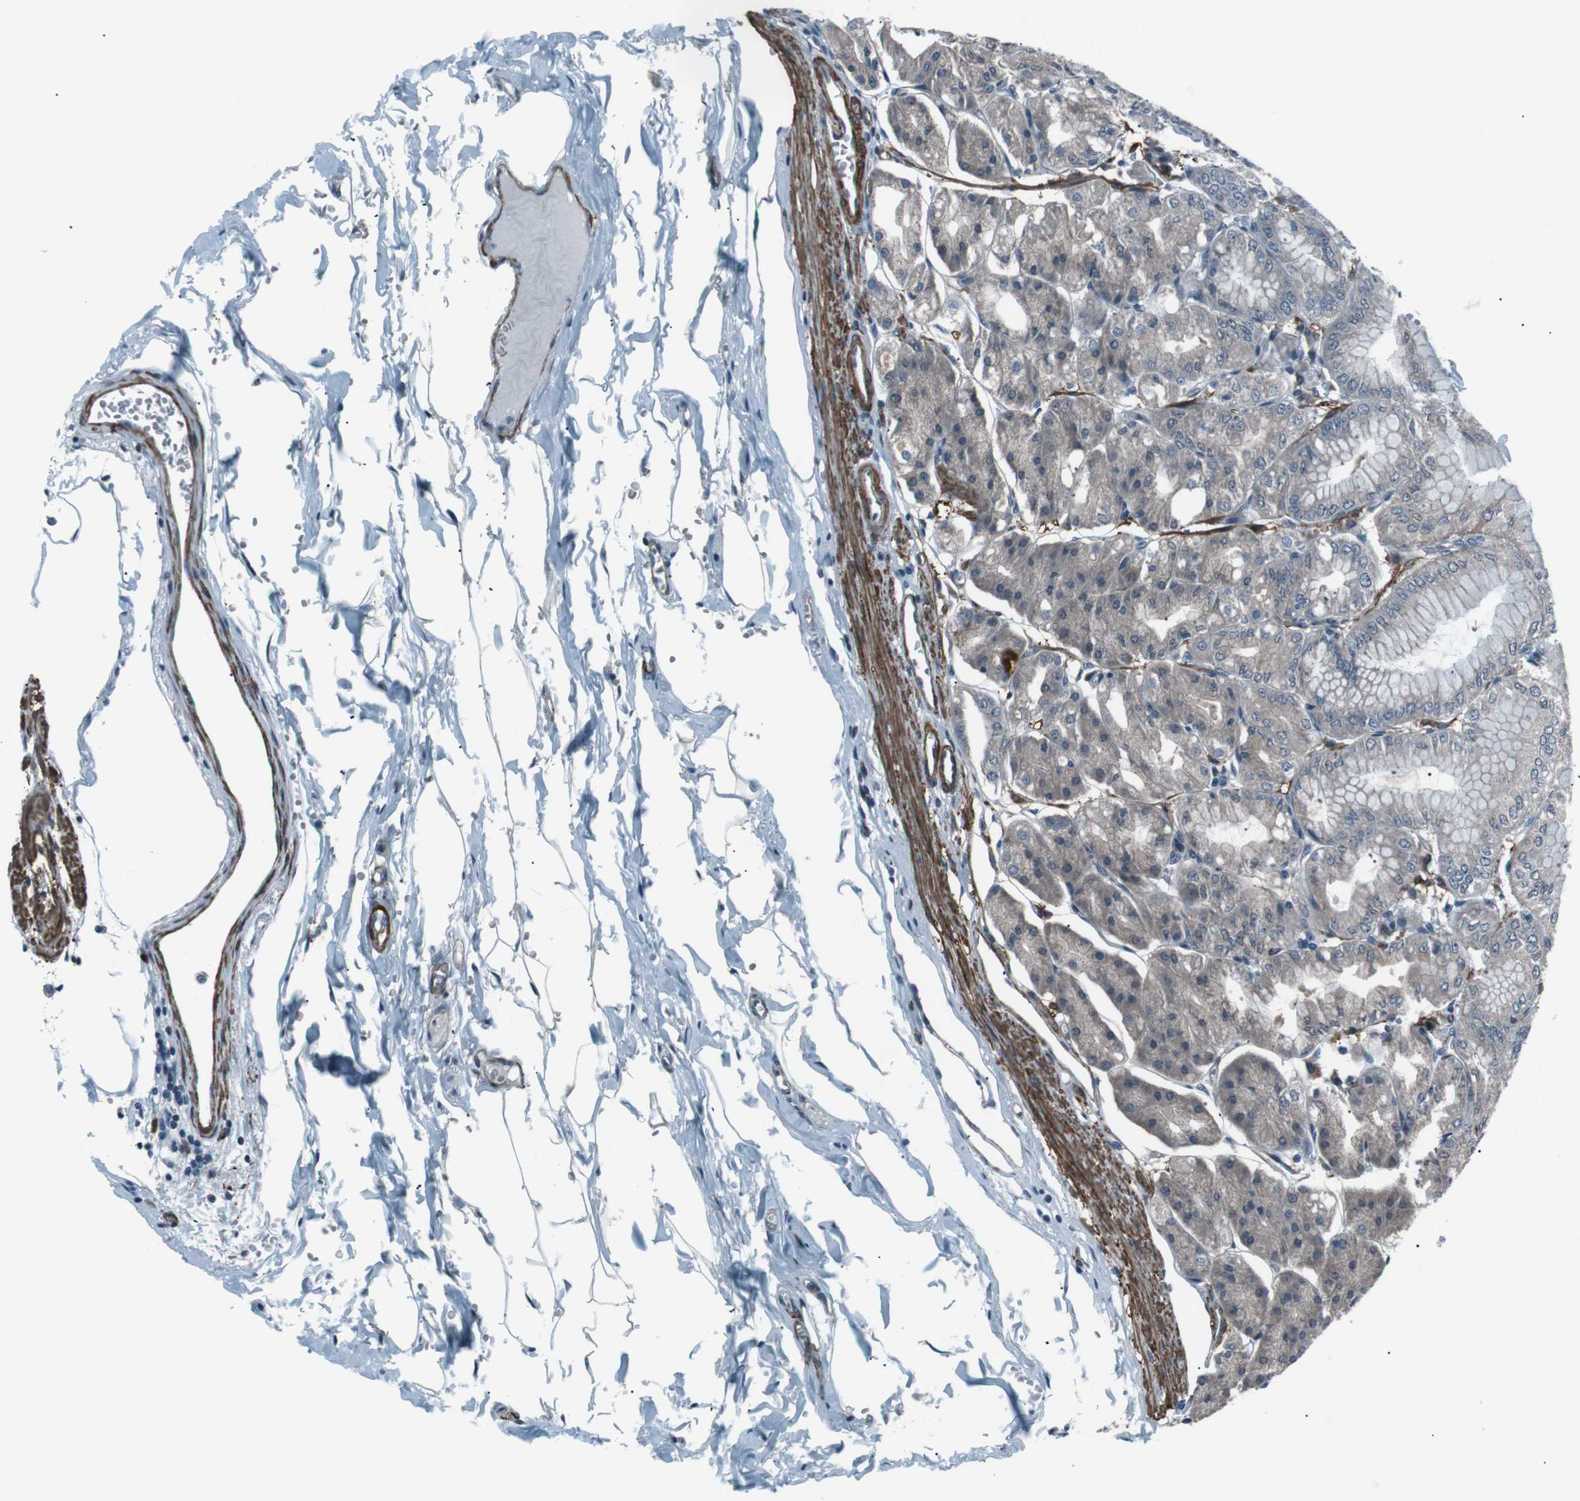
{"staining": {"intensity": "weak", "quantity": ">75%", "location": "cytoplasmic/membranous"}, "tissue": "stomach", "cell_type": "Glandular cells", "image_type": "normal", "snomed": [{"axis": "morphology", "description": "Normal tissue, NOS"}, {"axis": "topography", "description": "Stomach, lower"}], "caption": "Glandular cells reveal low levels of weak cytoplasmic/membranous staining in about >75% of cells in normal stomach.", "gene": "PDLIM5", "patient": {"sex": "male", "age": 71}}